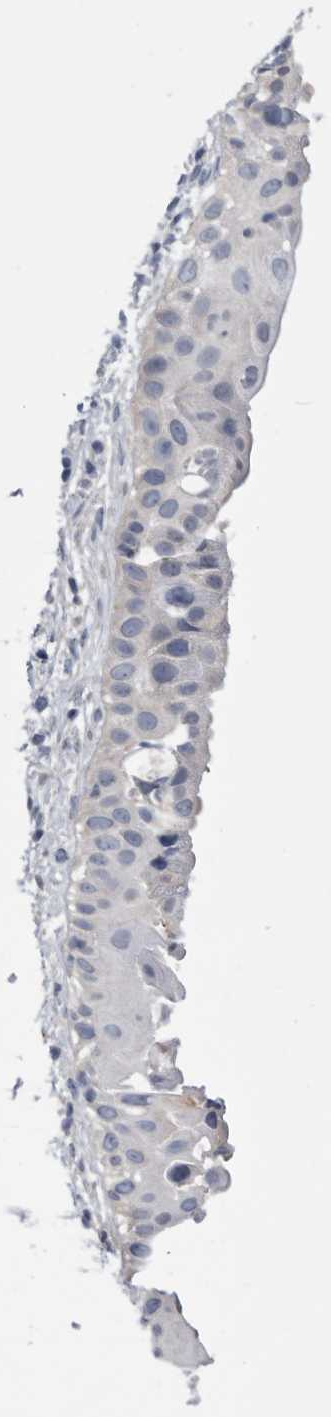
{"staining": {"intensity": "weak", "quantity": "<25%", "location": "cytoplasmic/membranous"}, "tissue": "nasopharynx", "cell_type": "Respiratory epithelial cells", "image_type": "normal", "snomed": [{"axis": "morphology", "description": "Normal tissue, NOS"}, {"axis": "topography", "description": "Nasopharynx"}], "caption": "A photomicrograph of nasopharynx stained for a protein shows no brown staining in respiratory epithelial cells. The staining was performed using DAB to visualize the protein expression in brown, while the nuclei were stained in blue with hematoxylin (Magnification: 20x).", "gene": "BTBD6", "patient": {"sex": "male", "age": 22}}